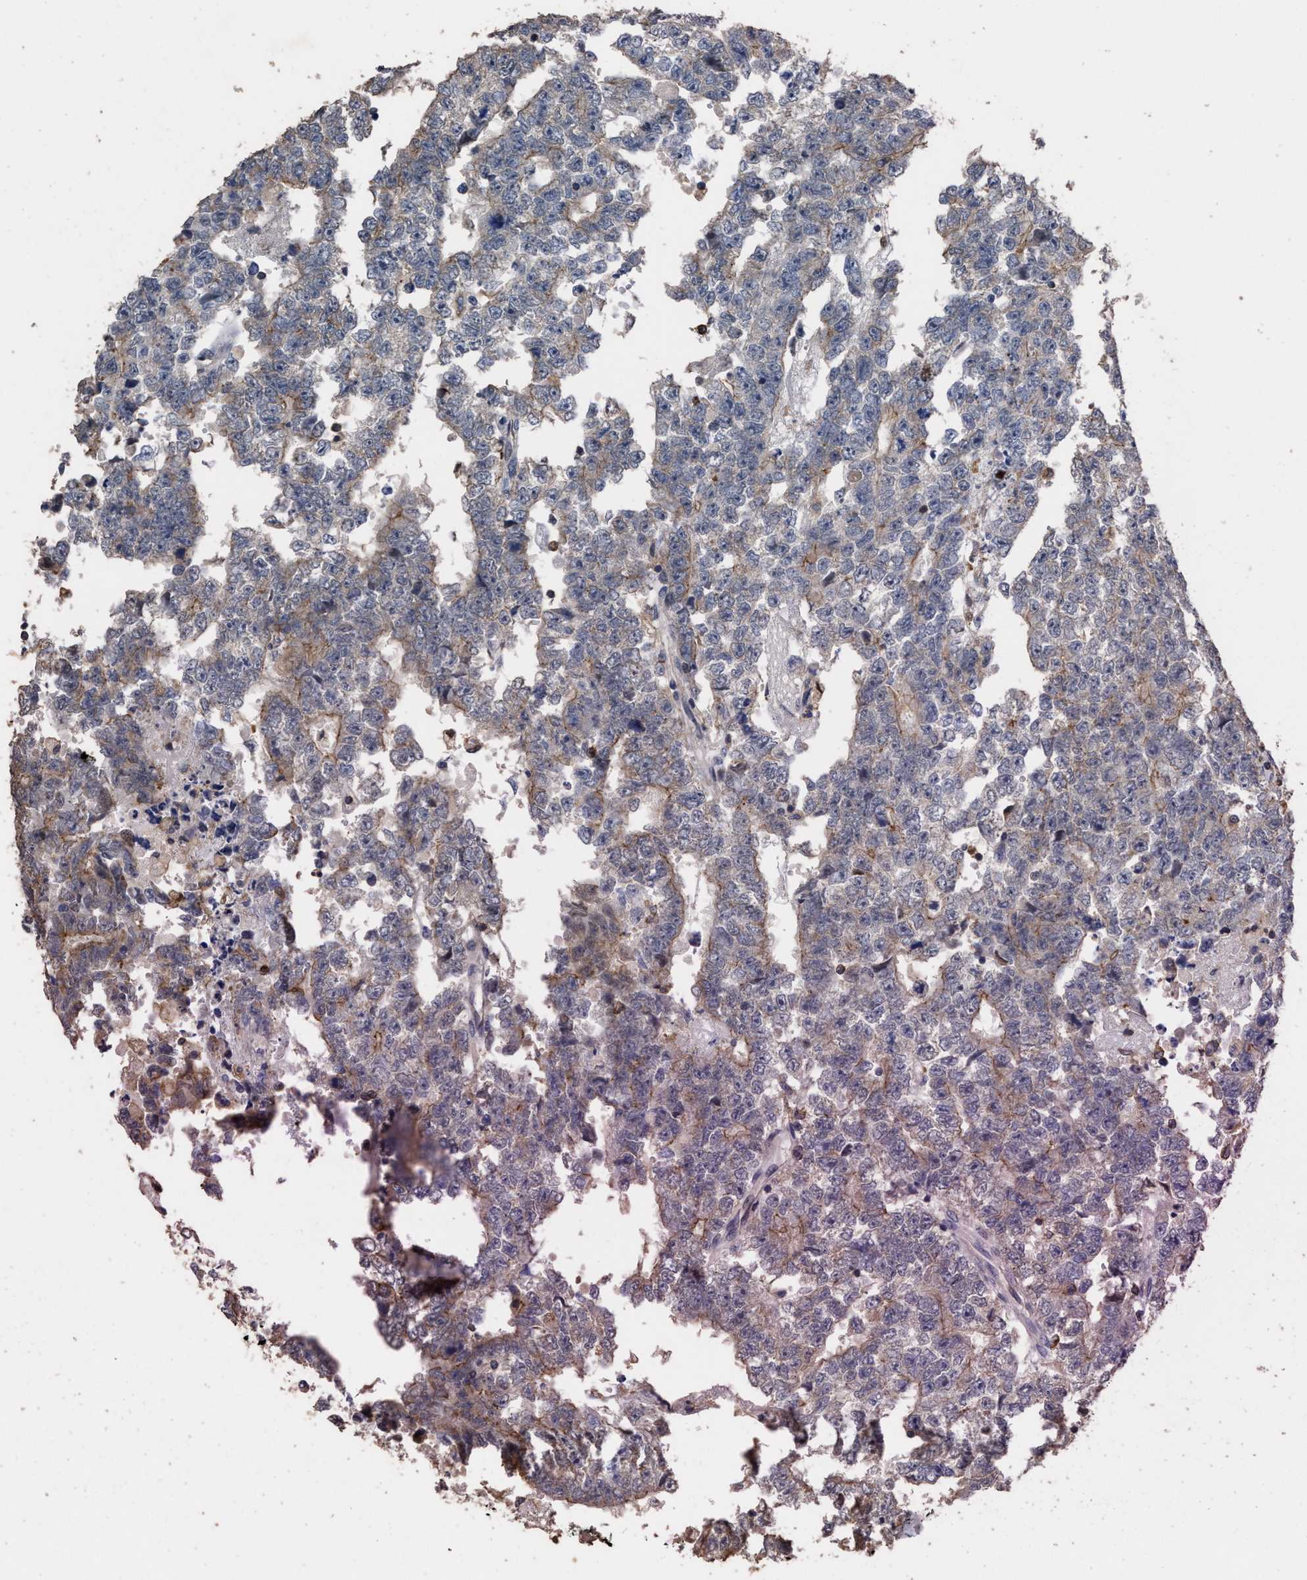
{"staining": {"intensity": "moderate", "quantity": "25%-75%", "location": "cytoplasmic/membranous"}, "tissue": "testis cancer", "cell_type": "Tumor cells", "image_type": "cancer", "snomed": [{"axis": "morphology", "description": "Carcinoma, Embryonal, NOS"}, {"axis": "topography", "description": "Testis"}], "caption": "A histopathology image showing moderate cytoplasmic/membranous expression in about 25%-75% of tumor cells in testis cancer (embryonal carcinoma), as visualized by brown immunohistochemical staining.", "gene": "TDRKH", "patient": {"sex": "male", "age": 25}}